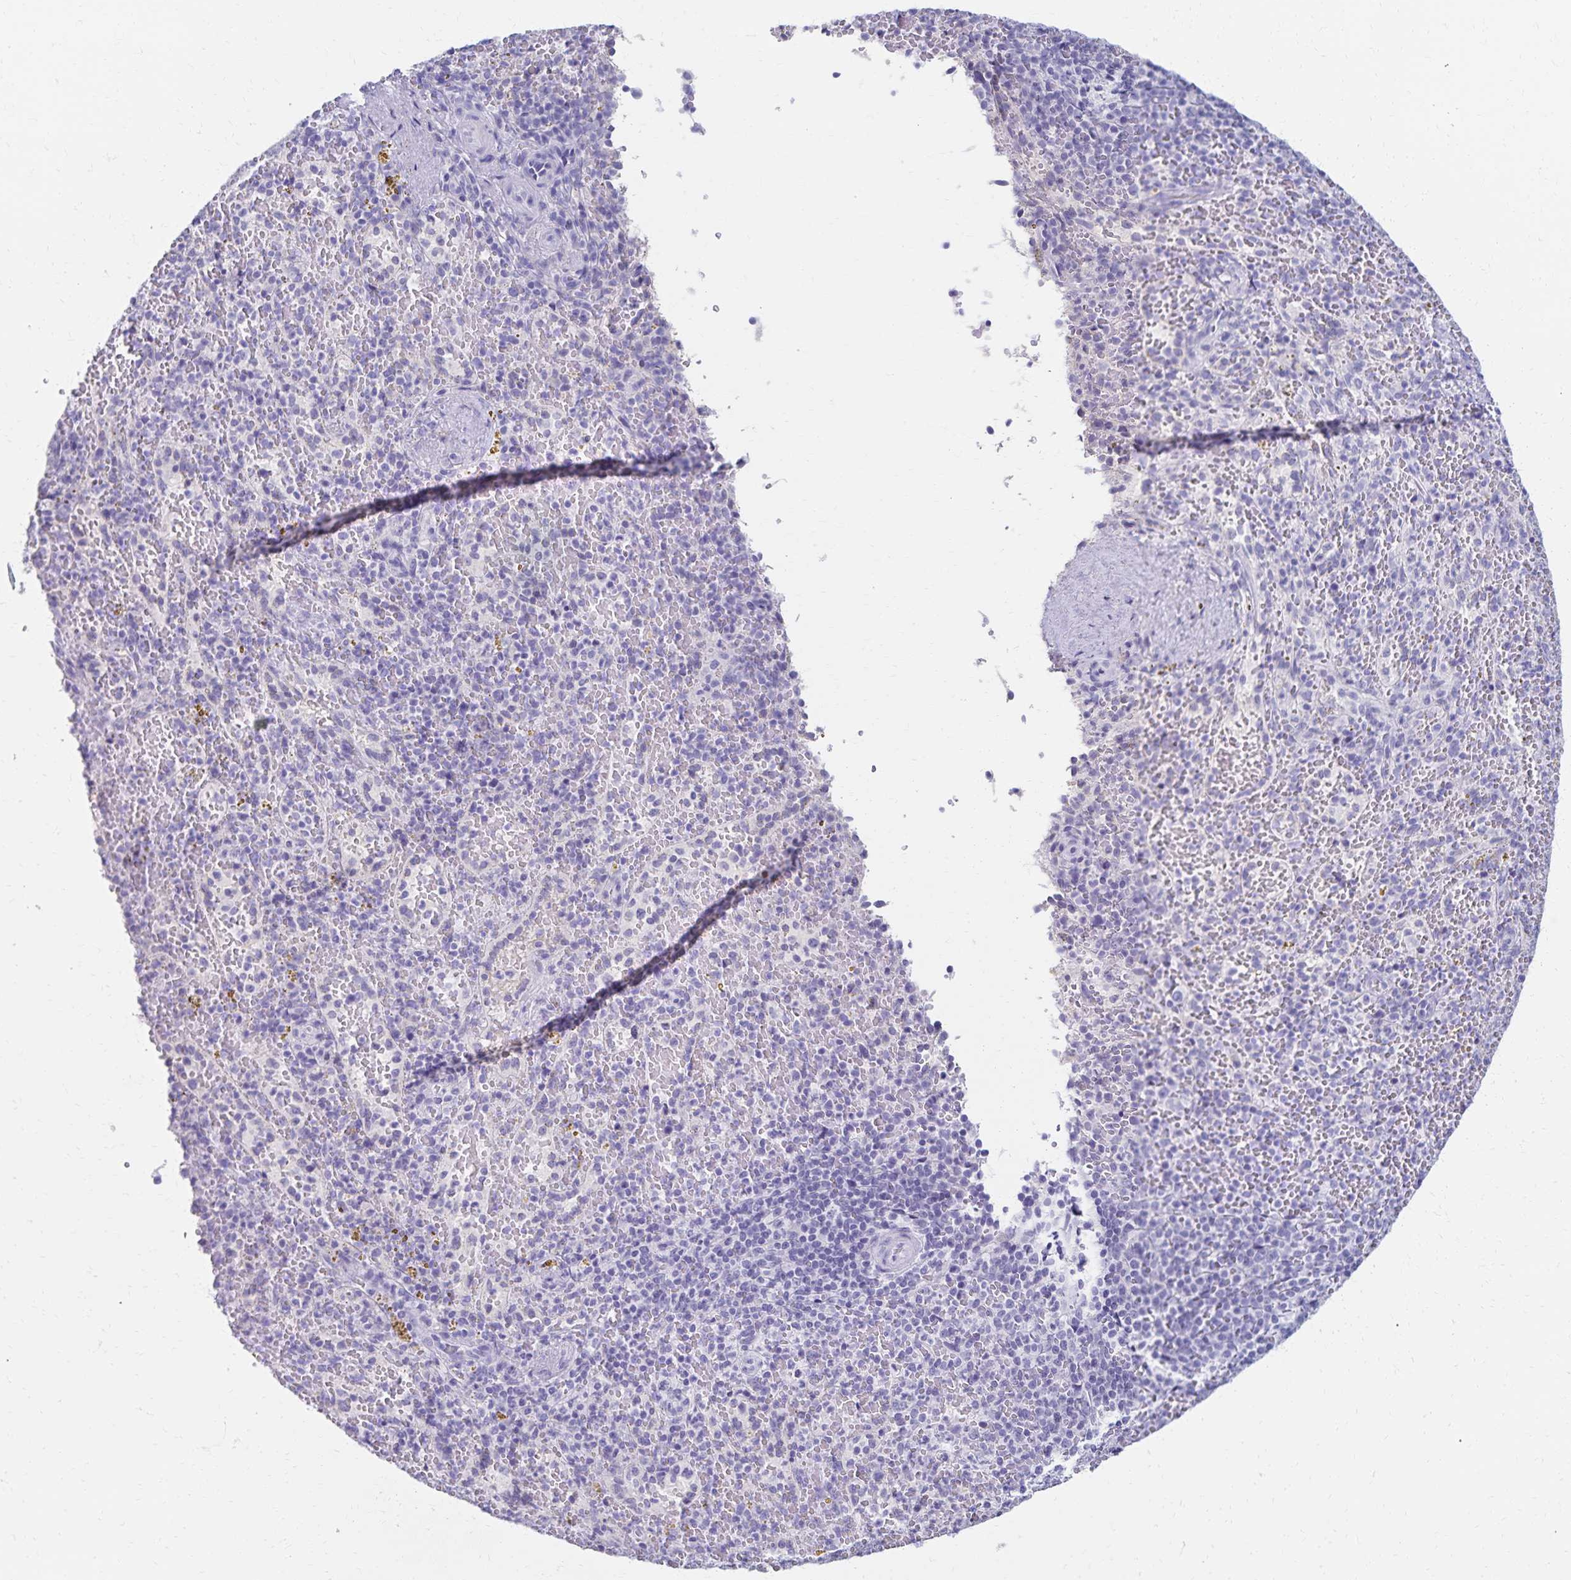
{"staining": {"intensity": "negative", "quantity": "none", "location": "none"}, "tissue": "spleen", "cell_type": "Cells in red pulp", "image_type": "normal", "snomed": [{"axis": "morphology", "description": "Normal tissue, NOS"}, {"axis": "topography", "description": "Spleen"}], "caption": "Human spleen stained for a protein using immunohistochemistry (IHC) shows no positivity in cells in red pulp.", "gene": "C2orf50", "patient": {"sex": "female", "age": 50}}